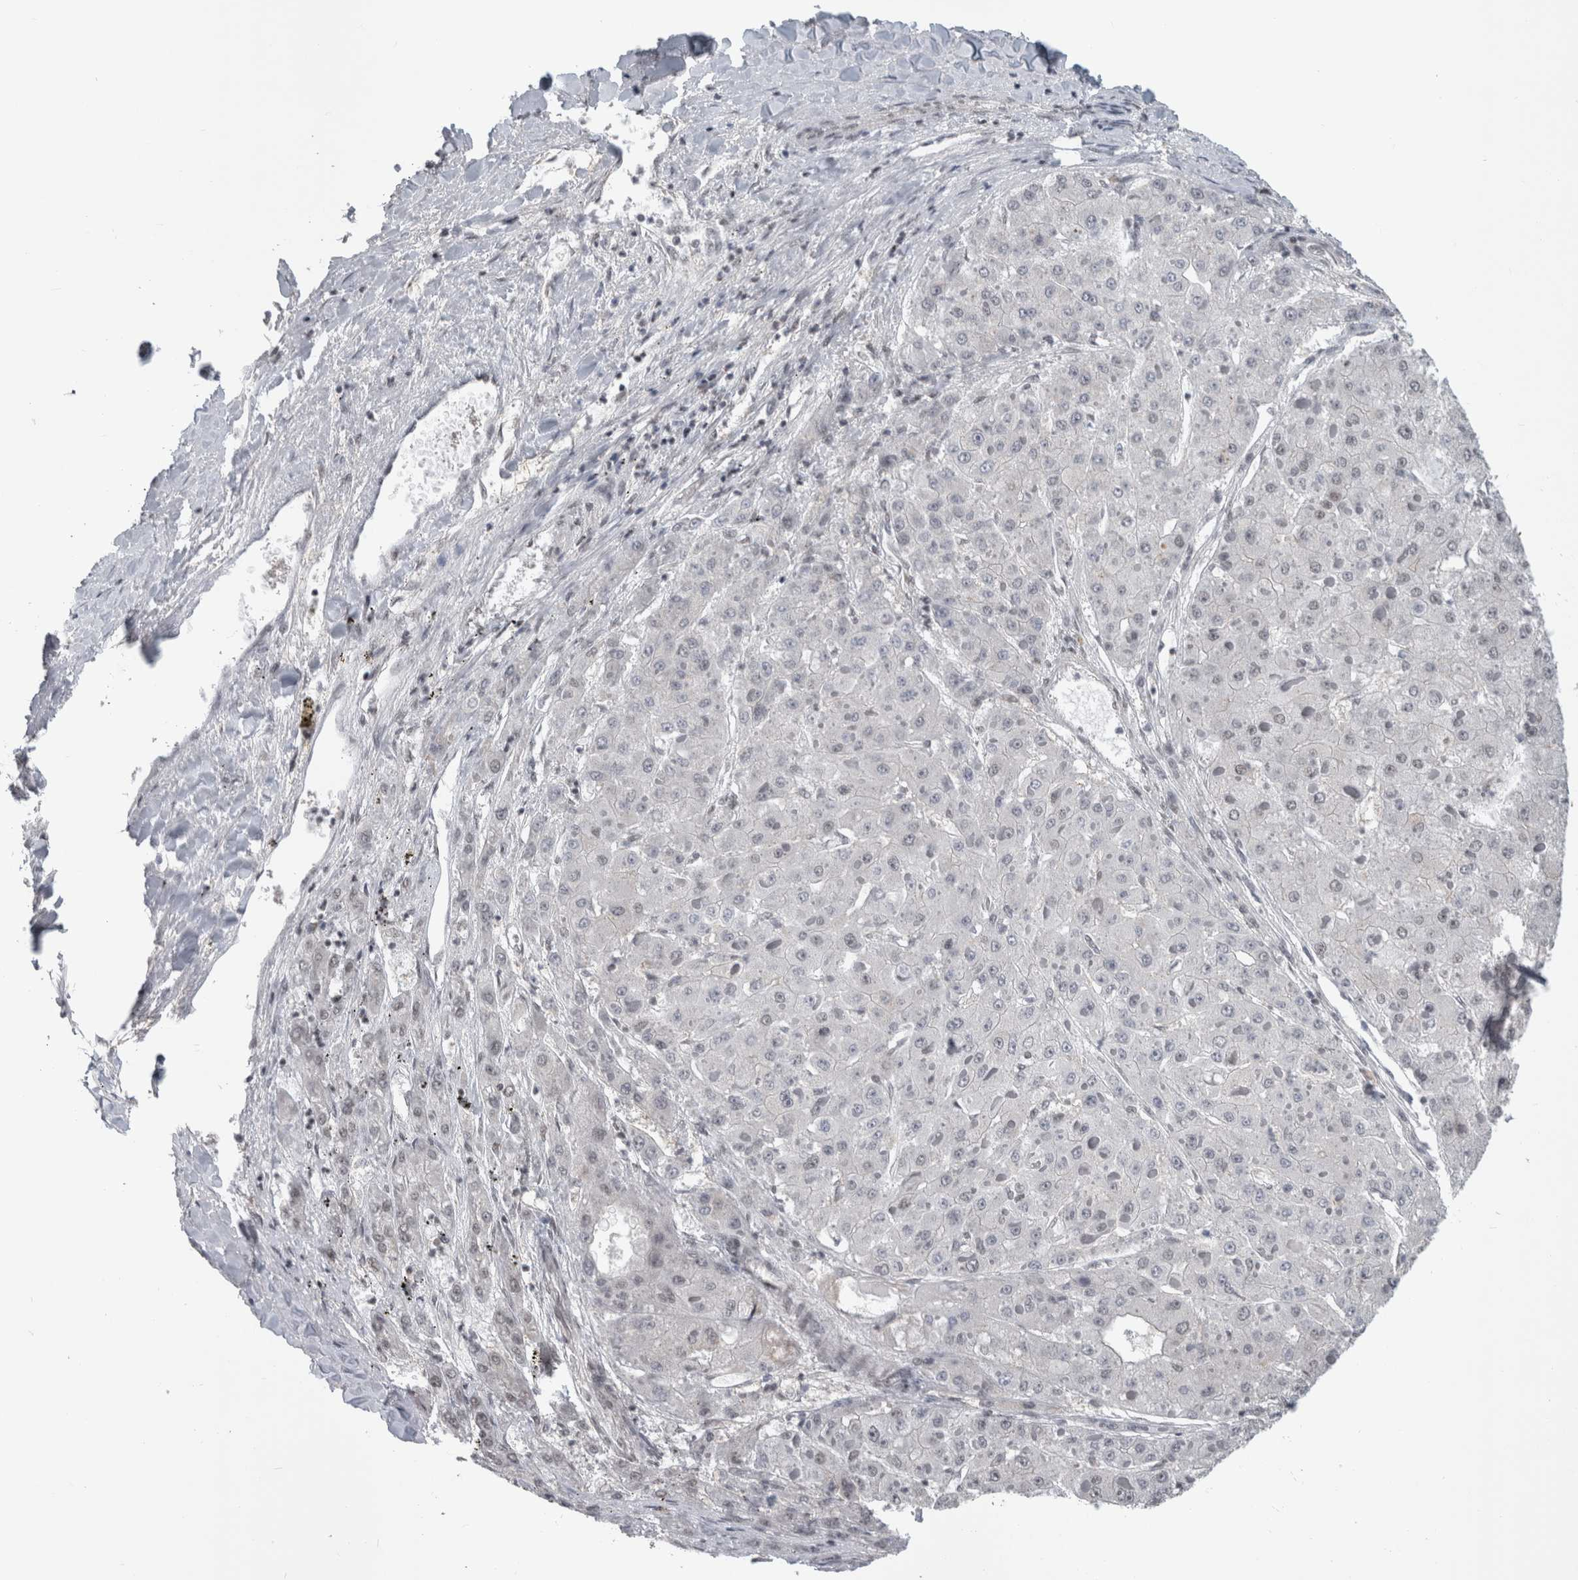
{"staining": {"intensity": "negative", "quantity": "none", "location": "none"}, "tissue": "liver cancer", "cell_type": "Tumor cells", "image_type": "cancer", "snomed": [{"axis": "morphology", "description": "Carcinoma, Hepatocellular, NOS"}, {"axis": "topography", "description": "Liver"}], "caption": "Micrograph shows no protein positivity in tumor cells of hepatocellular carcinoma (liver) tissue.", "gene": "ARID4B", "patient": {"sex": "female", "age": 73}}